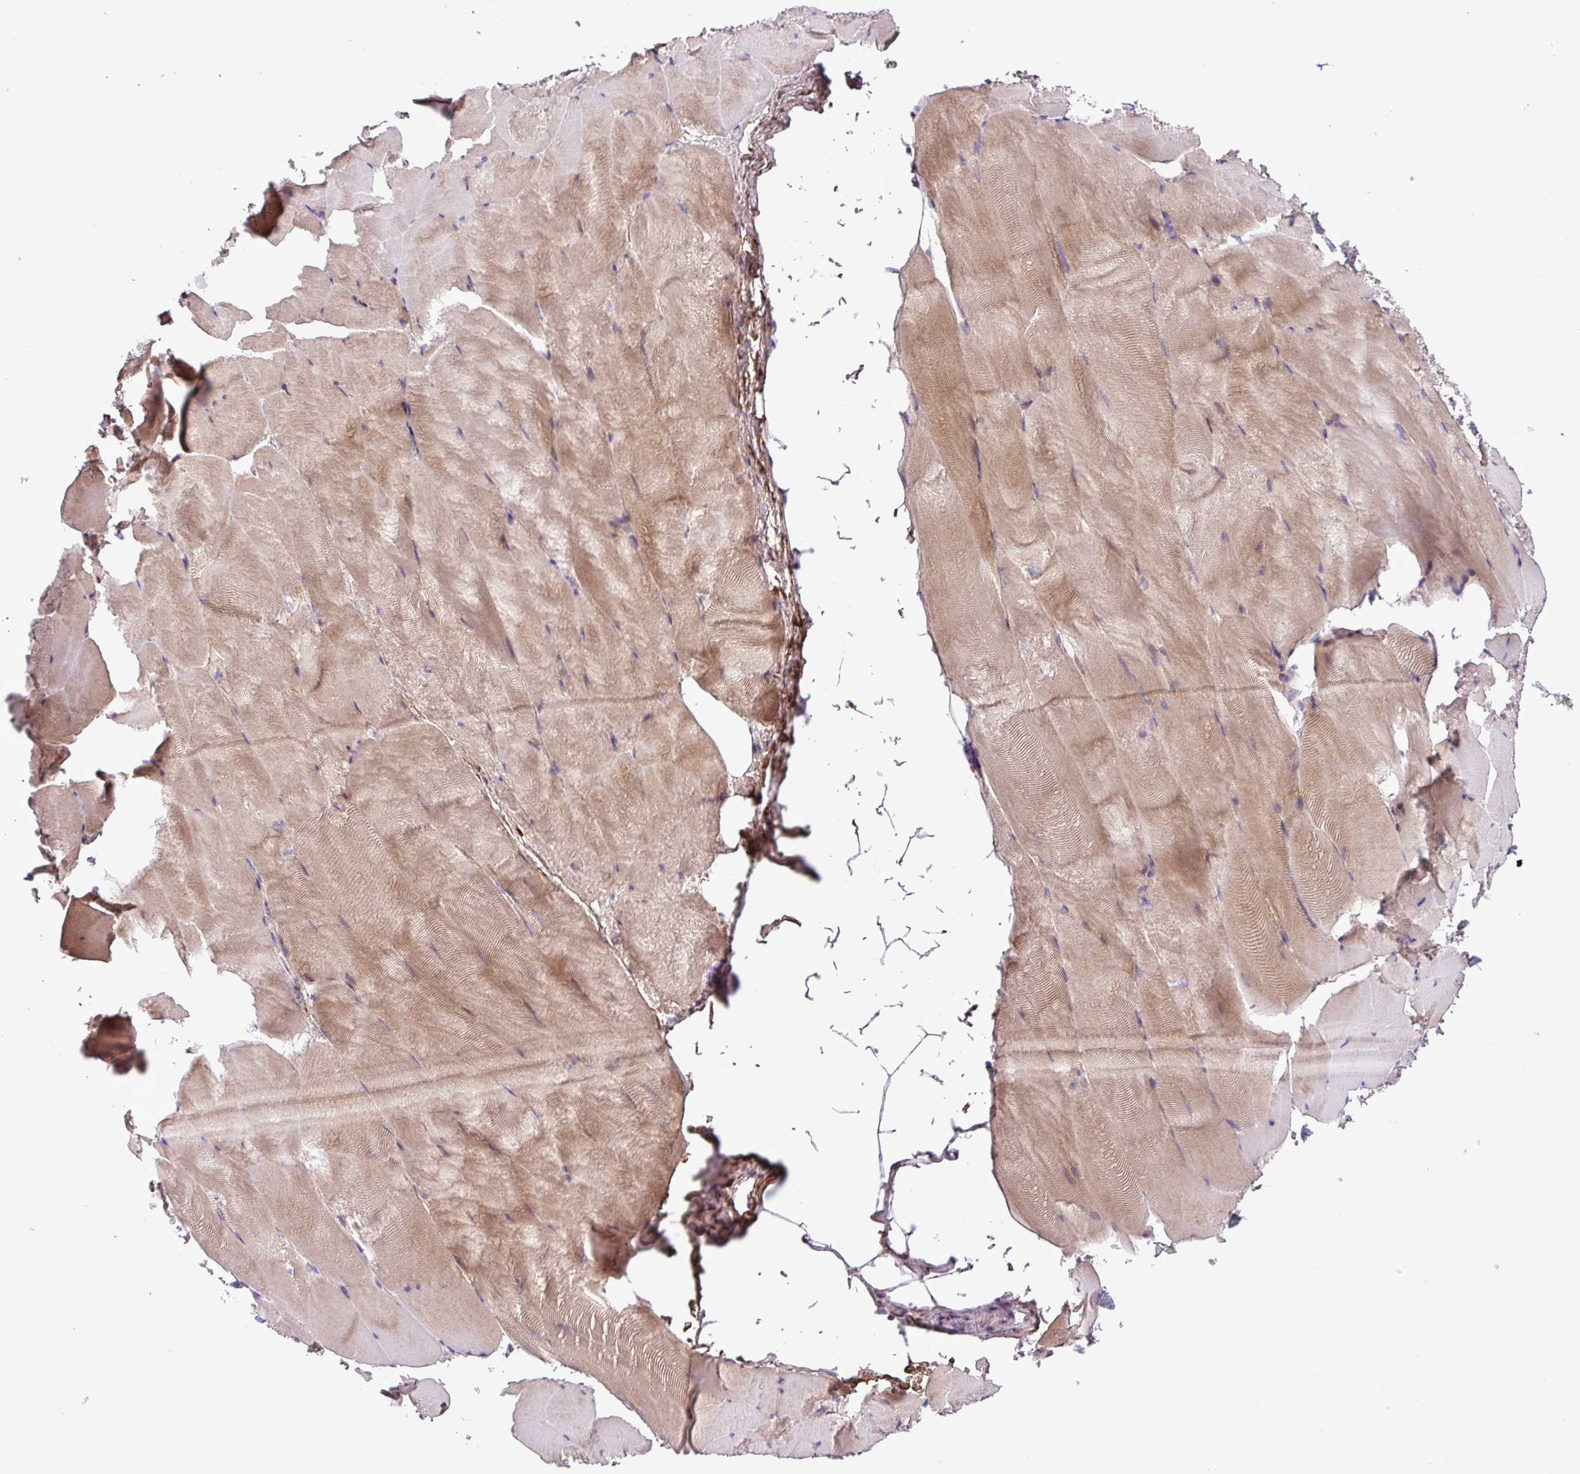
{"staining": {"intensity": "moderate", "quantity": "25%-75%", "location": "cytoplasmic/membranous"}, "tissue": "skeletal muscle", "cell_type": "Myocytes", "image_type": "normal", "snomed": [{"axis": "morphology", "description": "Normal tissue, NOS"}, {"axis": "topography", "description": "Skeletal muscle"}], "caption": "The image exhibits staining of unremarkable skeletal muscle, revealing moderate cytoplasmic/membranous protein expression (brown color) within myocytes.", "gene": "FAM183A", "patient": {"sex": "female", "age": 64}}